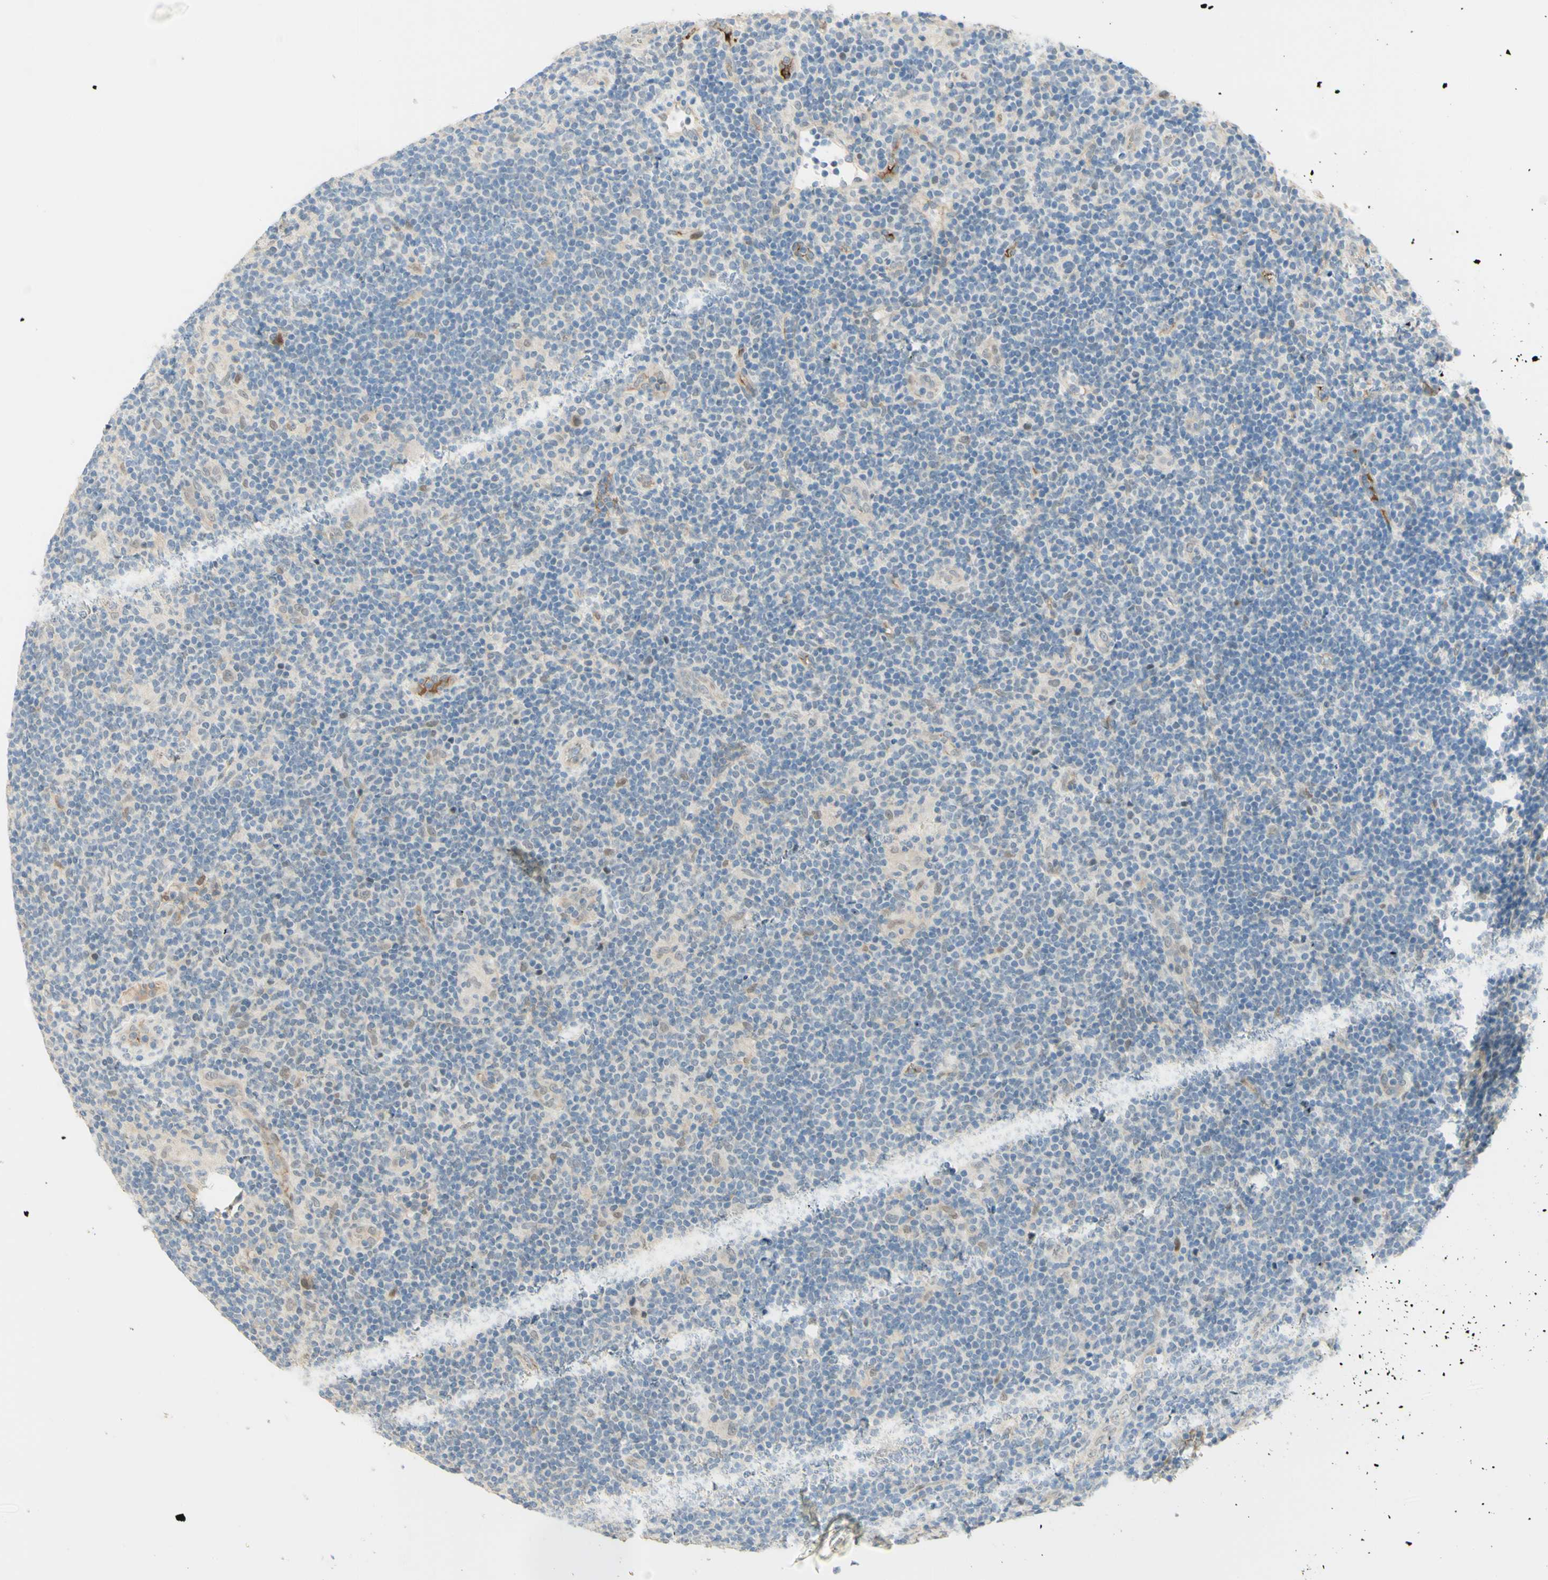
{"staining": {"intensity": "negative", "quantity": "none", "location": "none"}, "tissue": "lymphoma", "cell_type": "Tumor cells", "image_type": "cancer", "snomed": [{"axis": "morphology", "description": "Hodgkin's disease, NOS"}, {"axis": "topography", "description": "Lymph node"}], "caption": "High magnification brightfield microscopy of Hodgkin's disease stained with DAB (brown) and counterstained with hematoxylin (blue): tumor cells show no significant positivity. (DAB IHC visualized using brightfield microscopy, high magnification).", "gene": "ANGPT2", "patient": {"sex": "female", "age": 57}}